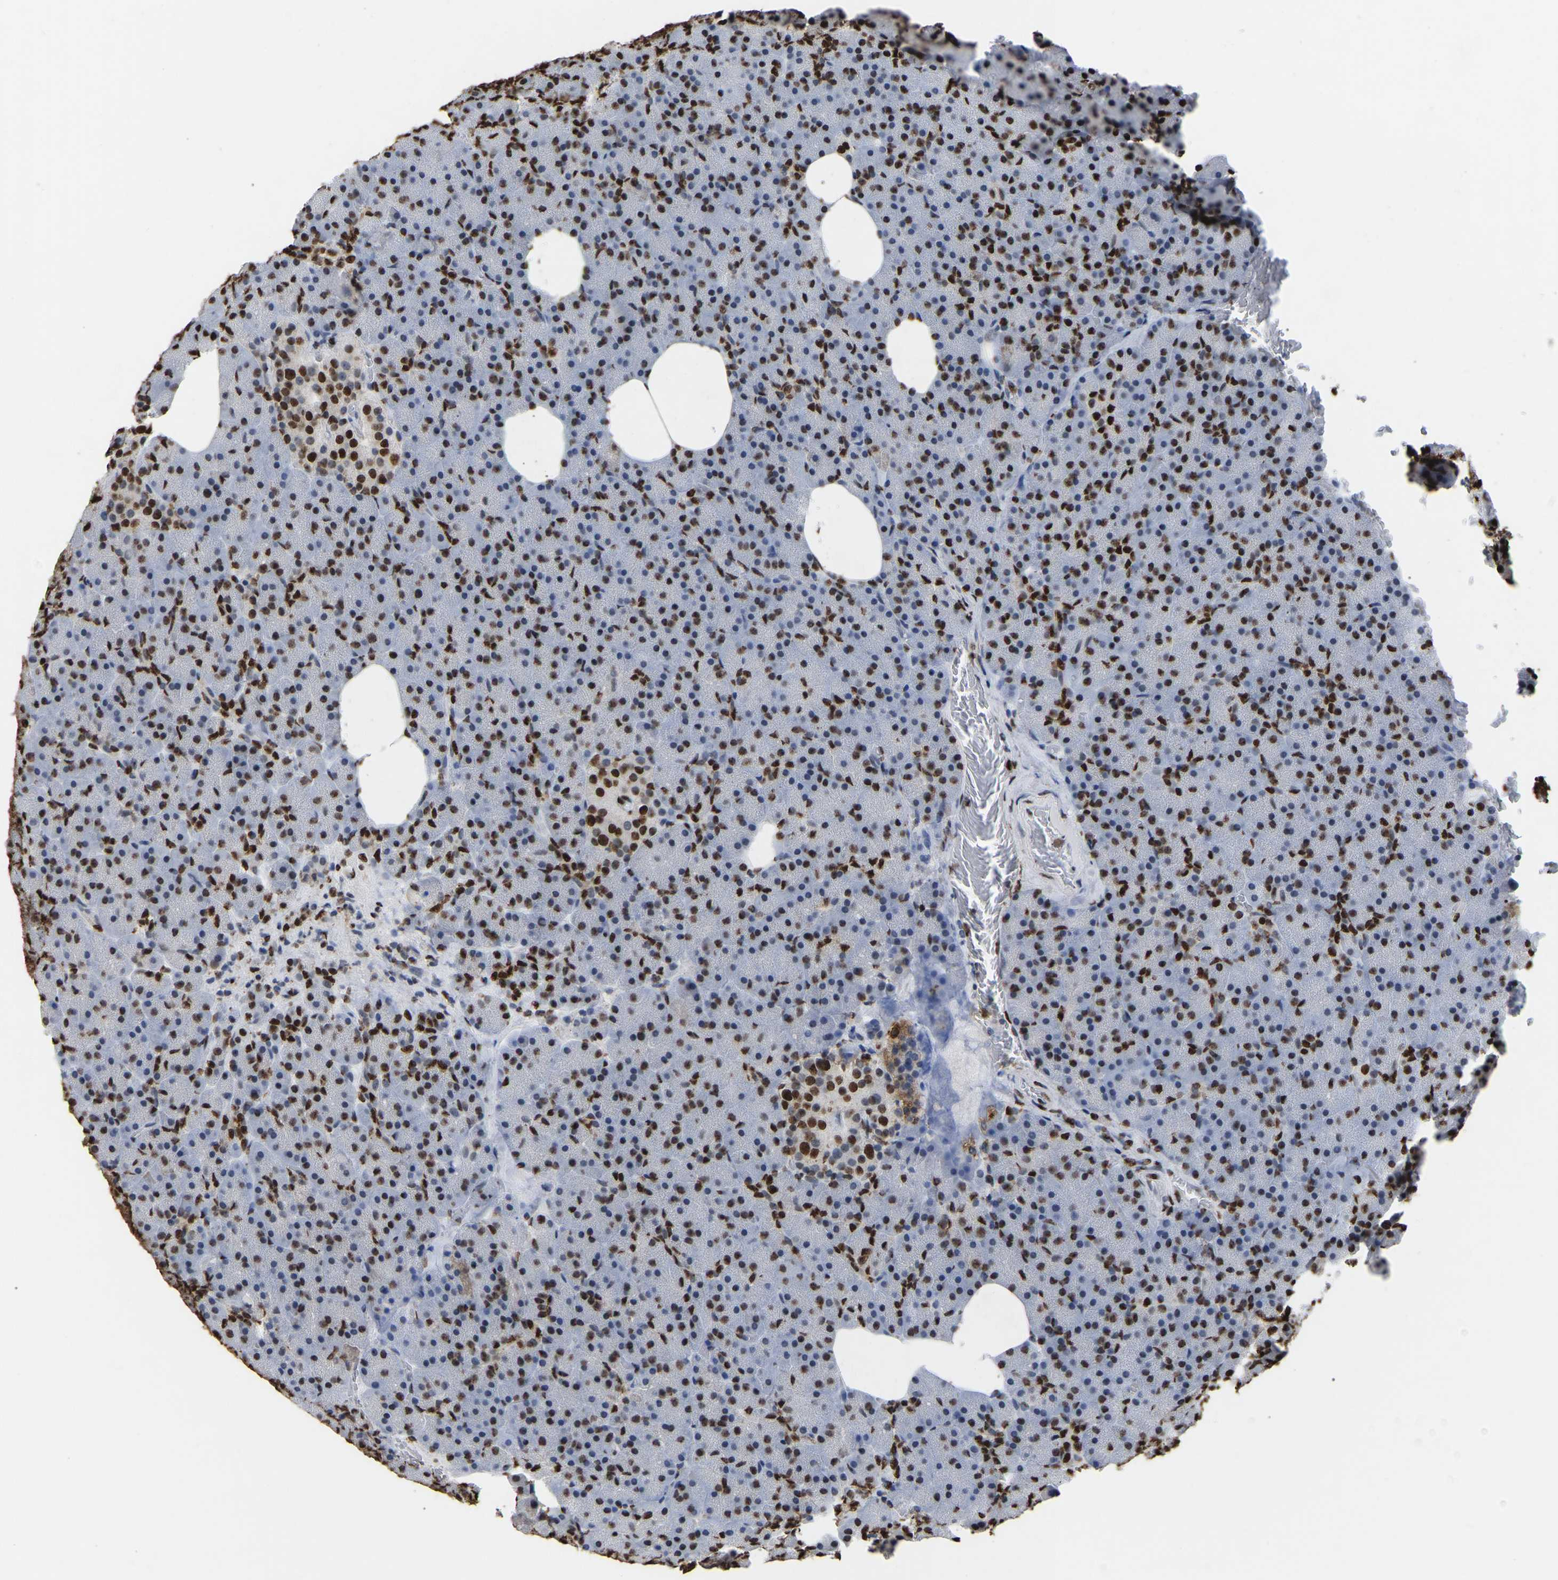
{"staining": {"intensity": "strong", "quantity": ">75%", "location": "nuclear"}, "tissue": "pancreas", "cell_type": "Exocrine glandular cells", "image_type": "normal", "snomed": [{"axis": "morphology", "description": "Normal tissue, NOS"}, {"axis": "topography", "description": "Pancreas"}], "caption": "Immunohistochemistry (IHC) (DAB) staining of unremarkable human pancreas exhibits strong nuclear protein staining in about >75% of exocrine glandular cells.", "gene": "RBL2", "patient": {"sex": "female", "age": 35}}